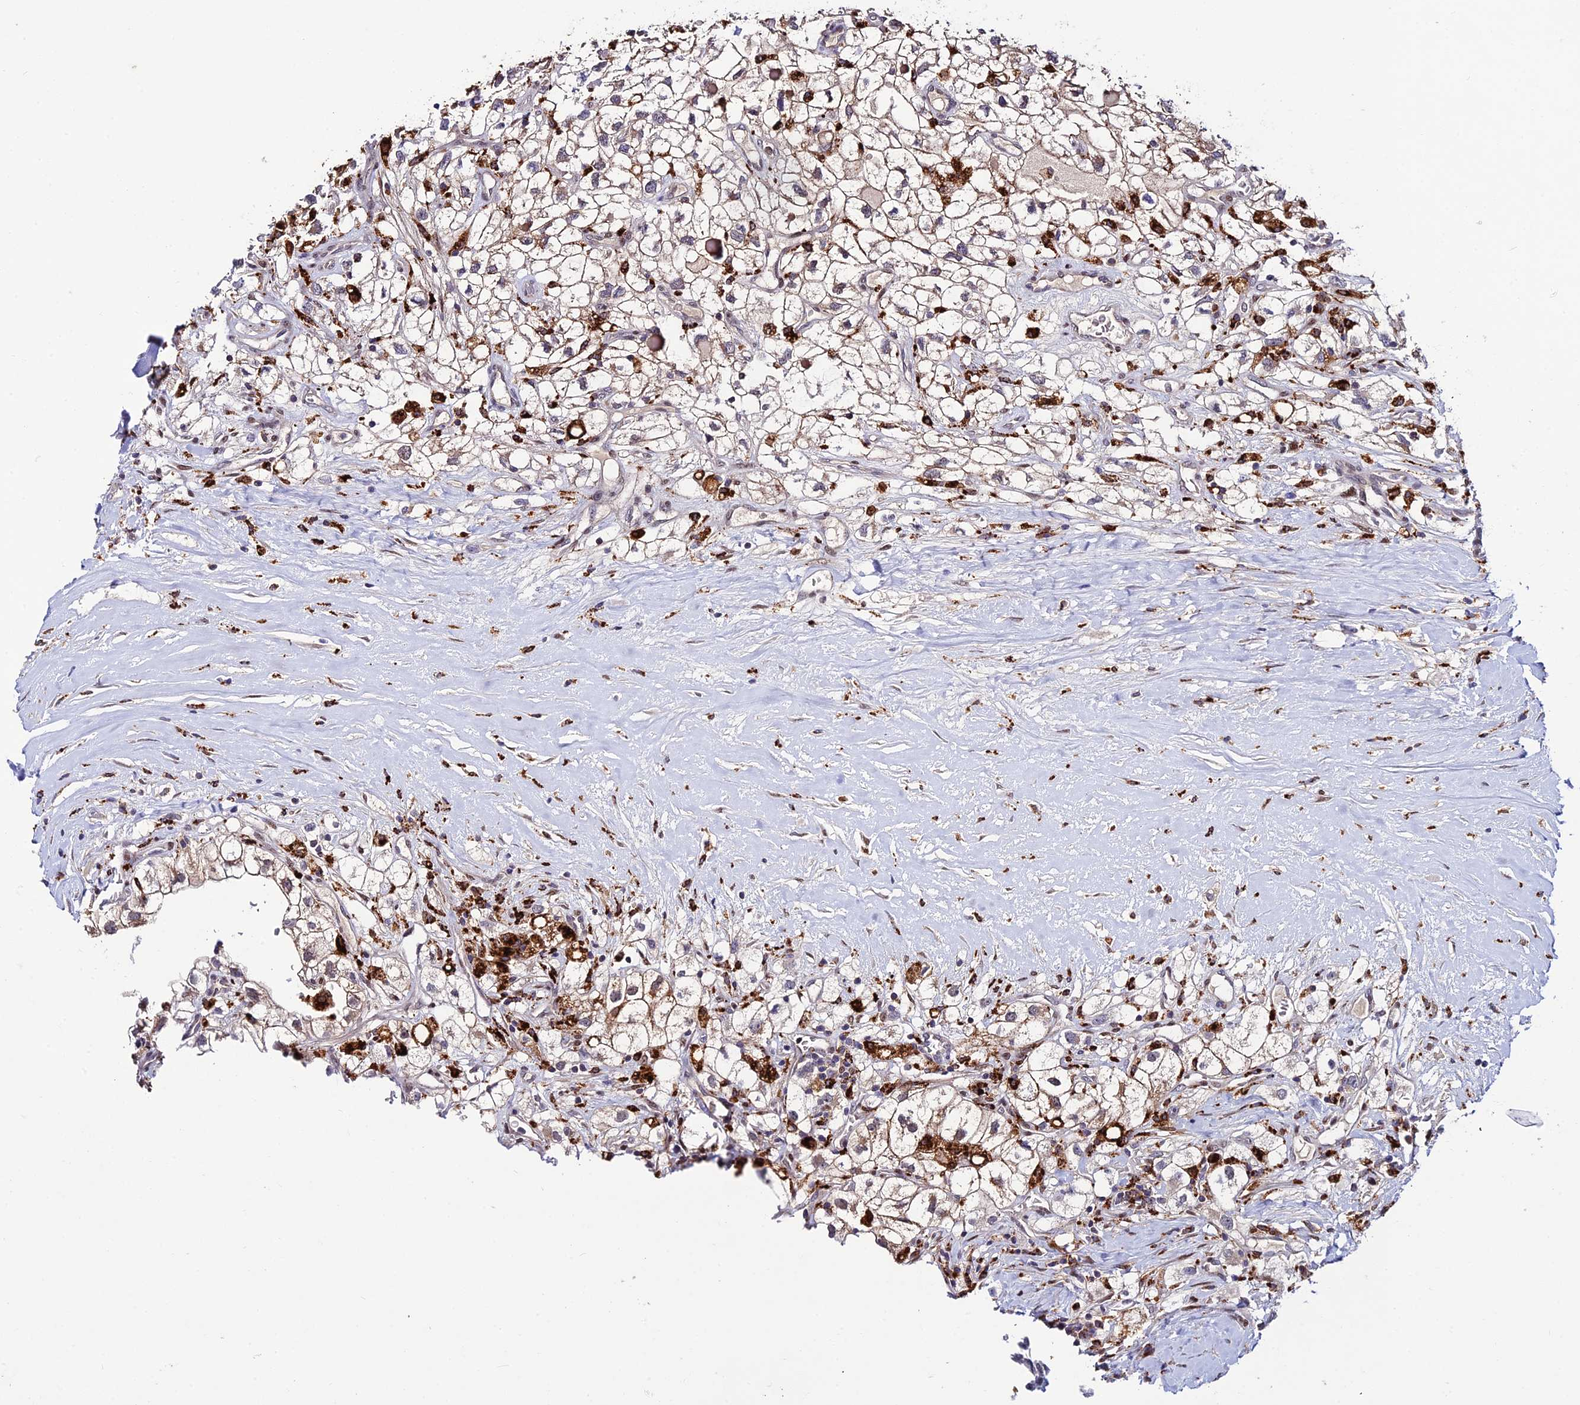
{"staining": {"intensity": "weak", "quantity": "25%-75%", "location": "cytoplasmic/membranous"}, "tissue": "renal cancer", "cell_type": "Tumor cells", "image_type": "cancer", "snomed": [{"axis": "morphology", "description": "Adenocarcinoma, NOS"}, {"axis": "topography", "description": "Kidney"}], "caption": "A brown stain shows weak cytoplasmic/membranous expression of a protein in human renal cancer tumor cells. The protein of interest is shown in brown color, while the nuclei are stained blue.", "gene": "HIC1", "patient": {"sex": "male", "age": 59}}